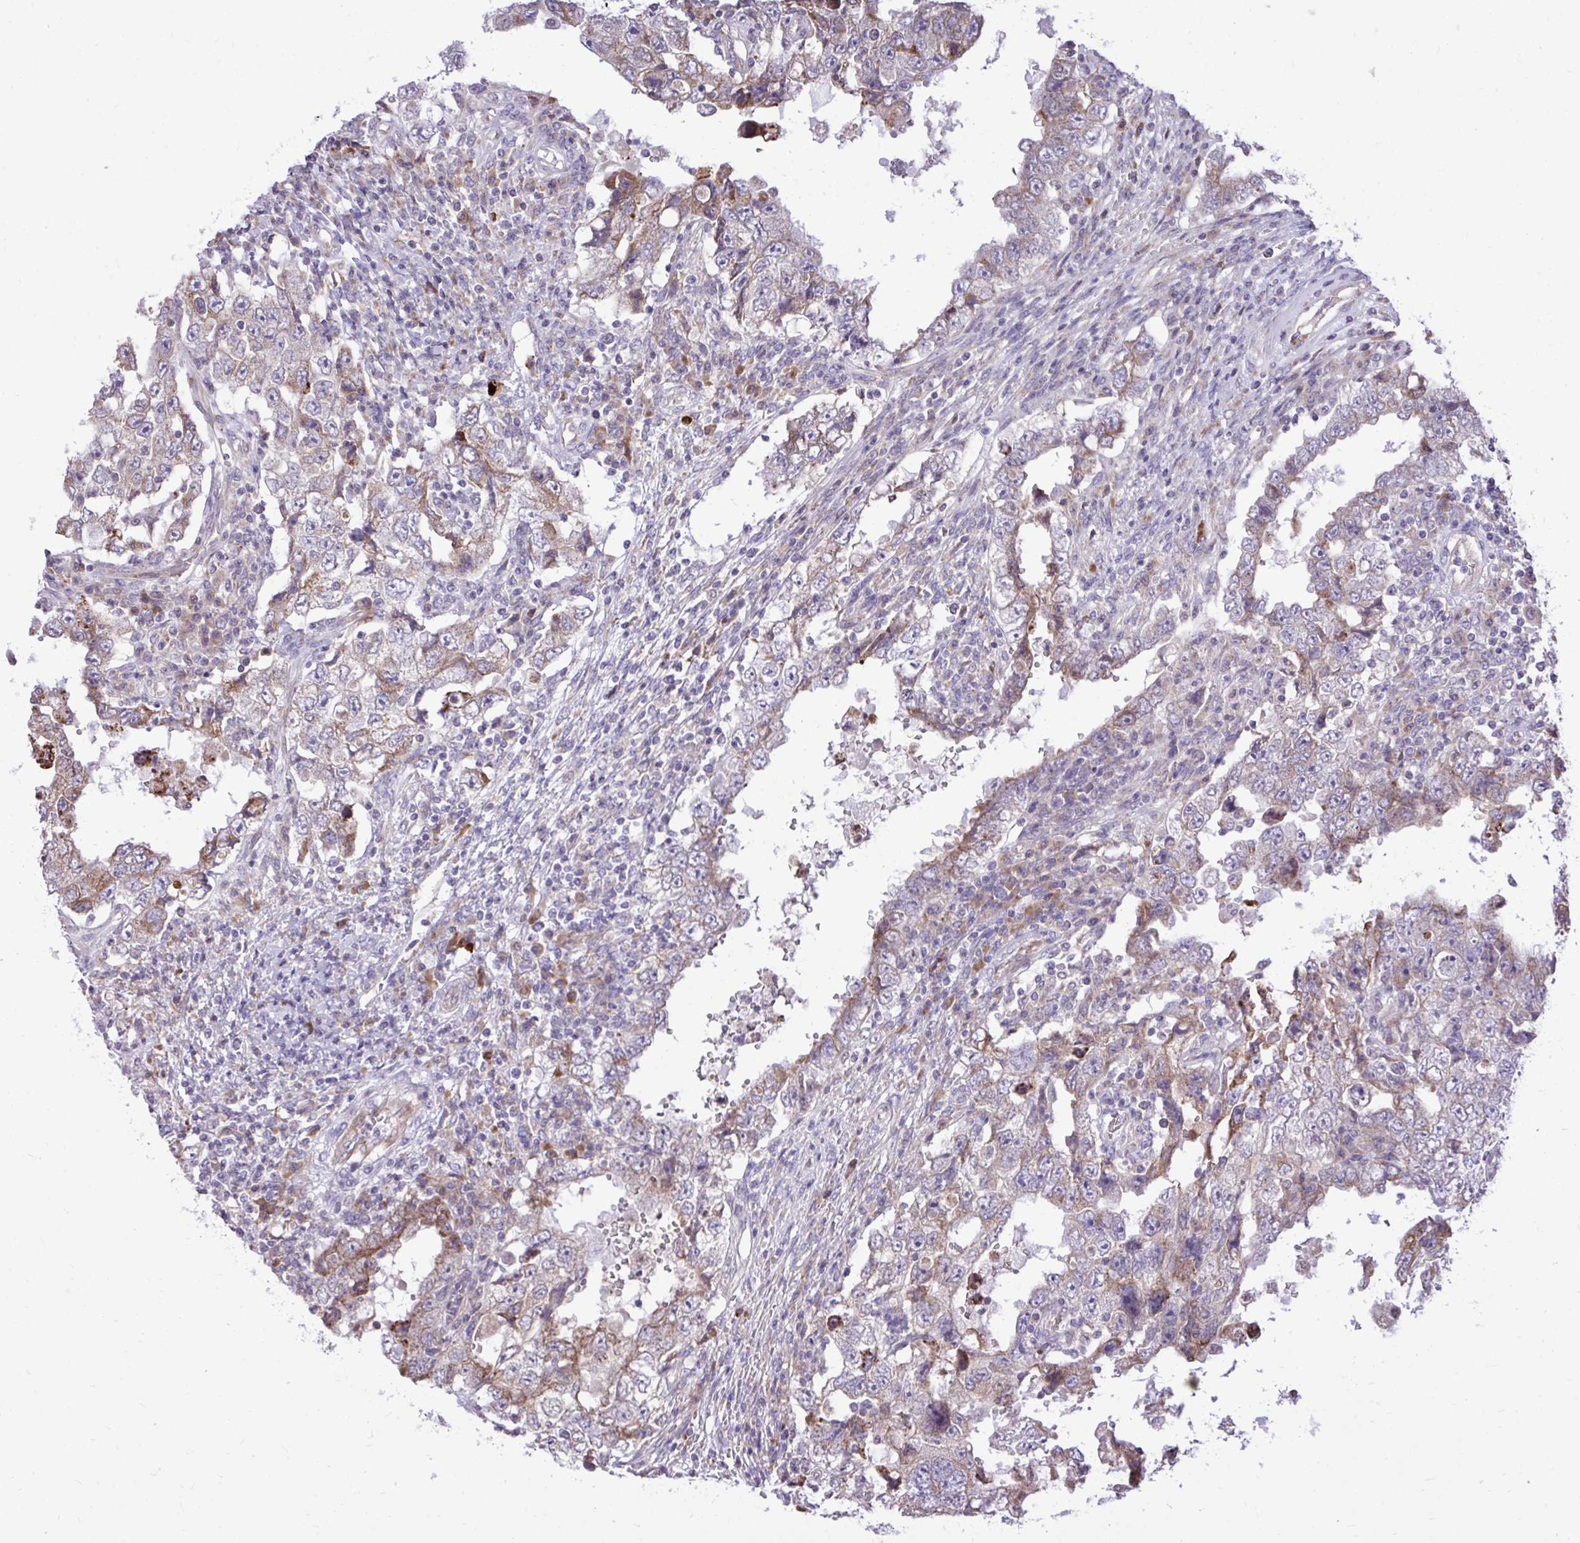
{"staining": {"intensity": "moderate", "quantity": "<25%", "location": "cytoplasmic/membranous"}, "tissue": "testis cancer", "cell_type": "Tumor cells", "image_type": "cancer", "snomed": [{"axis": "morphology", "description": "Carcinoma, Embryonal, NOS"}, {"axis": "topography", "description": "Testis"}], "caption": "Tumor cells display low levels of moderate cytoplasmic/membranous expression in about <25% of cells in human testis cancer.", "gene": "METTL9", "patient": {"sex": "male", "age": 26}}